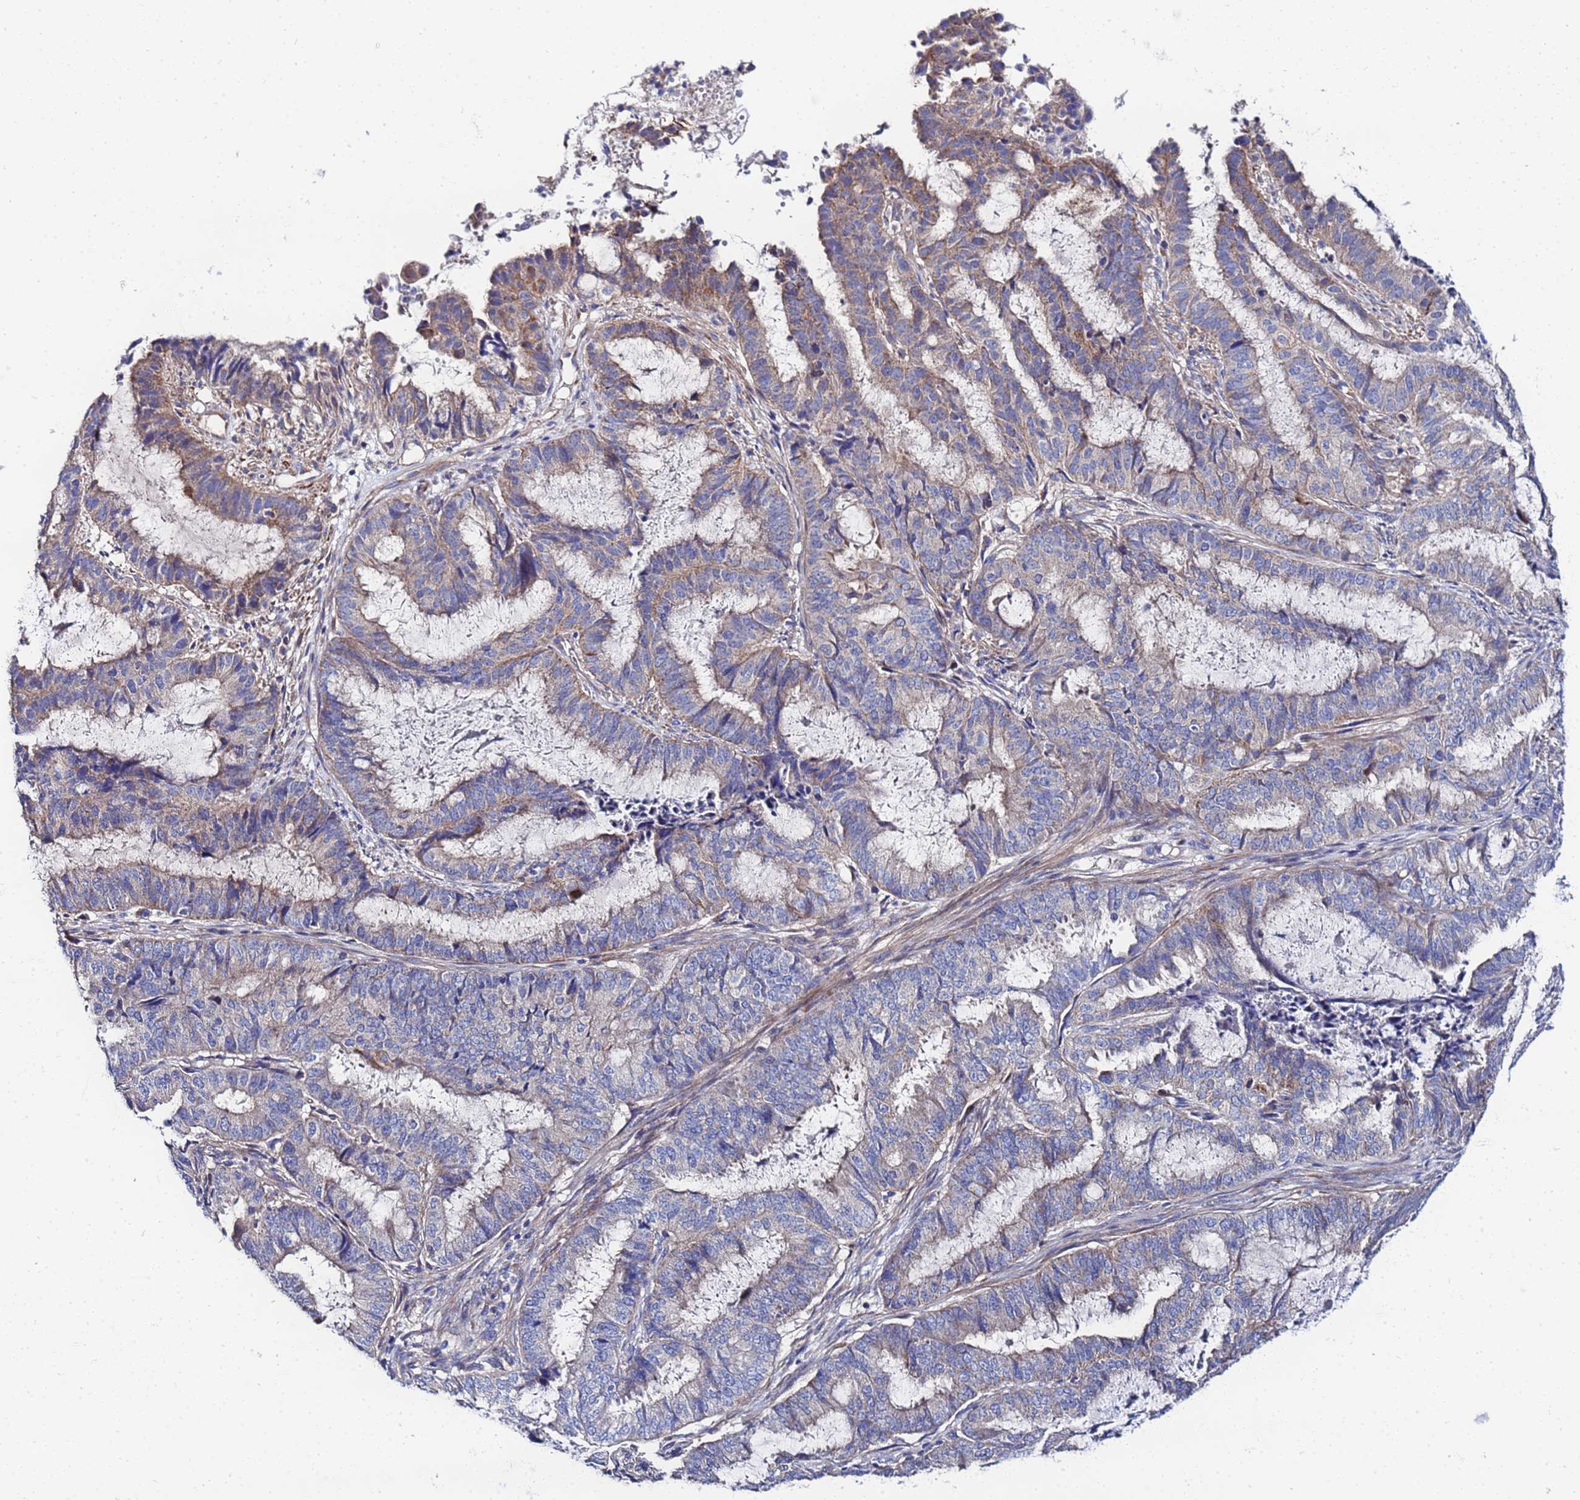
{"staining": {"intensity": "moderate", "quantity": "<25%", "location": "cytoplasmic/membranous"}, "tissue": "endometrial cancer", "cell_type": "Tumor cells", "image_type": "cancer", "snomed": [{"axis": "morphology", "description": "Adenocarcinoma, NOS"}, {"axis": "topography", "description": "Endometrium"}], "caption": "An image showing moderate cytoplasmic/membranous positivity in approximately <25% of tumor cells in endometrial adenocarcinoma, as visualized by brown immunohistochemical staining.", "gene": "FAHD2A", "patient": {"sex": "female", "age": 51}}